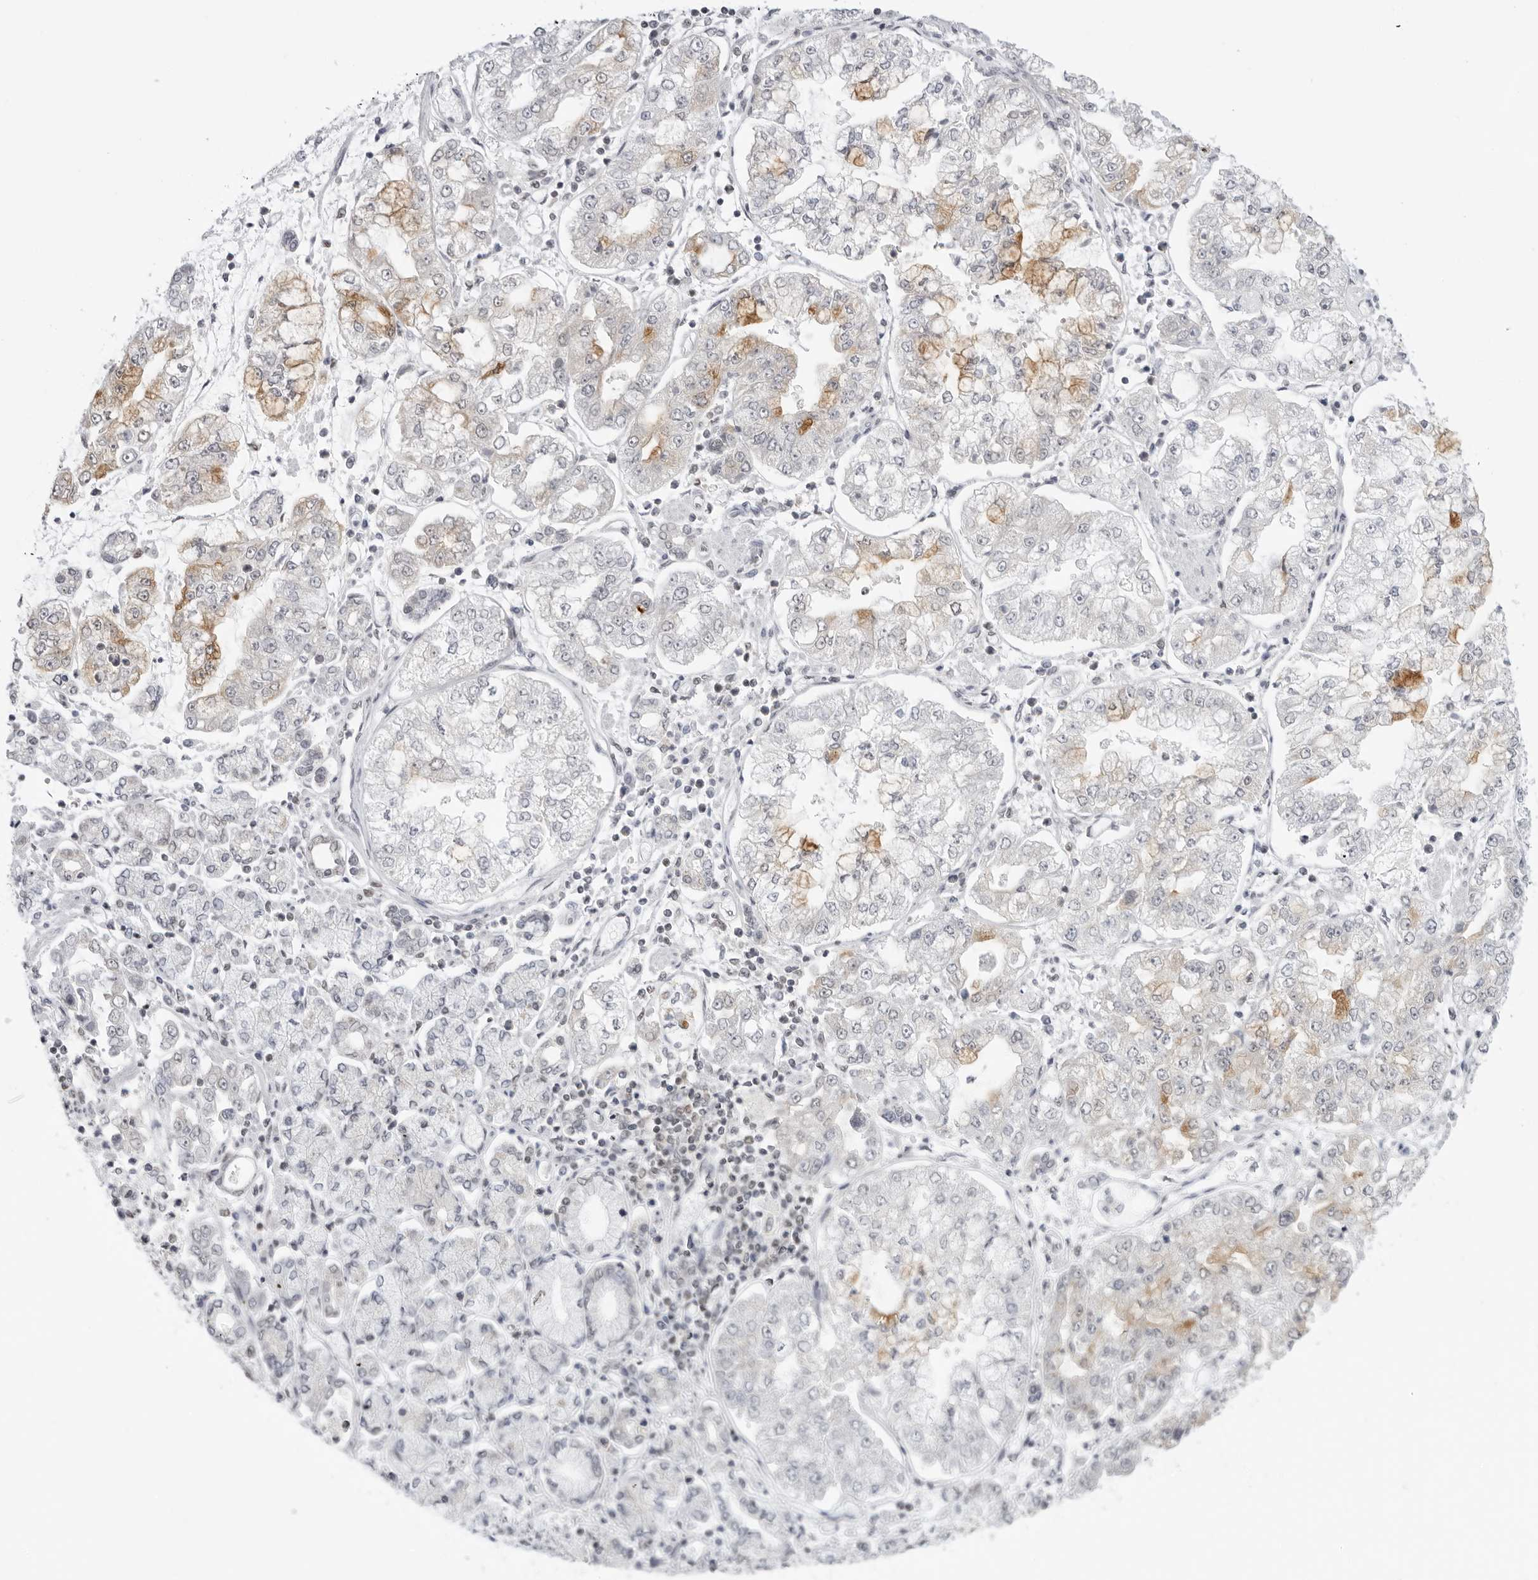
{"staining": {"intensity": "moderate", "quantity": "<25%", "location": "cytoplasmic/membranous"}, "tissue": "stomach cancer", "cell_type": "Tumor cells", "image_type": "cancer", "snomed": [{"axis": "morphology", "description": "Adenocarcinoma, NOS"}, {"axis": "topography", "description": "Stomach"}], "caption": "Immunohistochemical staining of stomach adenocarcinoma reveals low levels of moderate cytoplasmic/membranous positivity in approximately <25% of tumor cells.", "gene": "RPA2", "patient": {"sex": "male", "age": 76}}